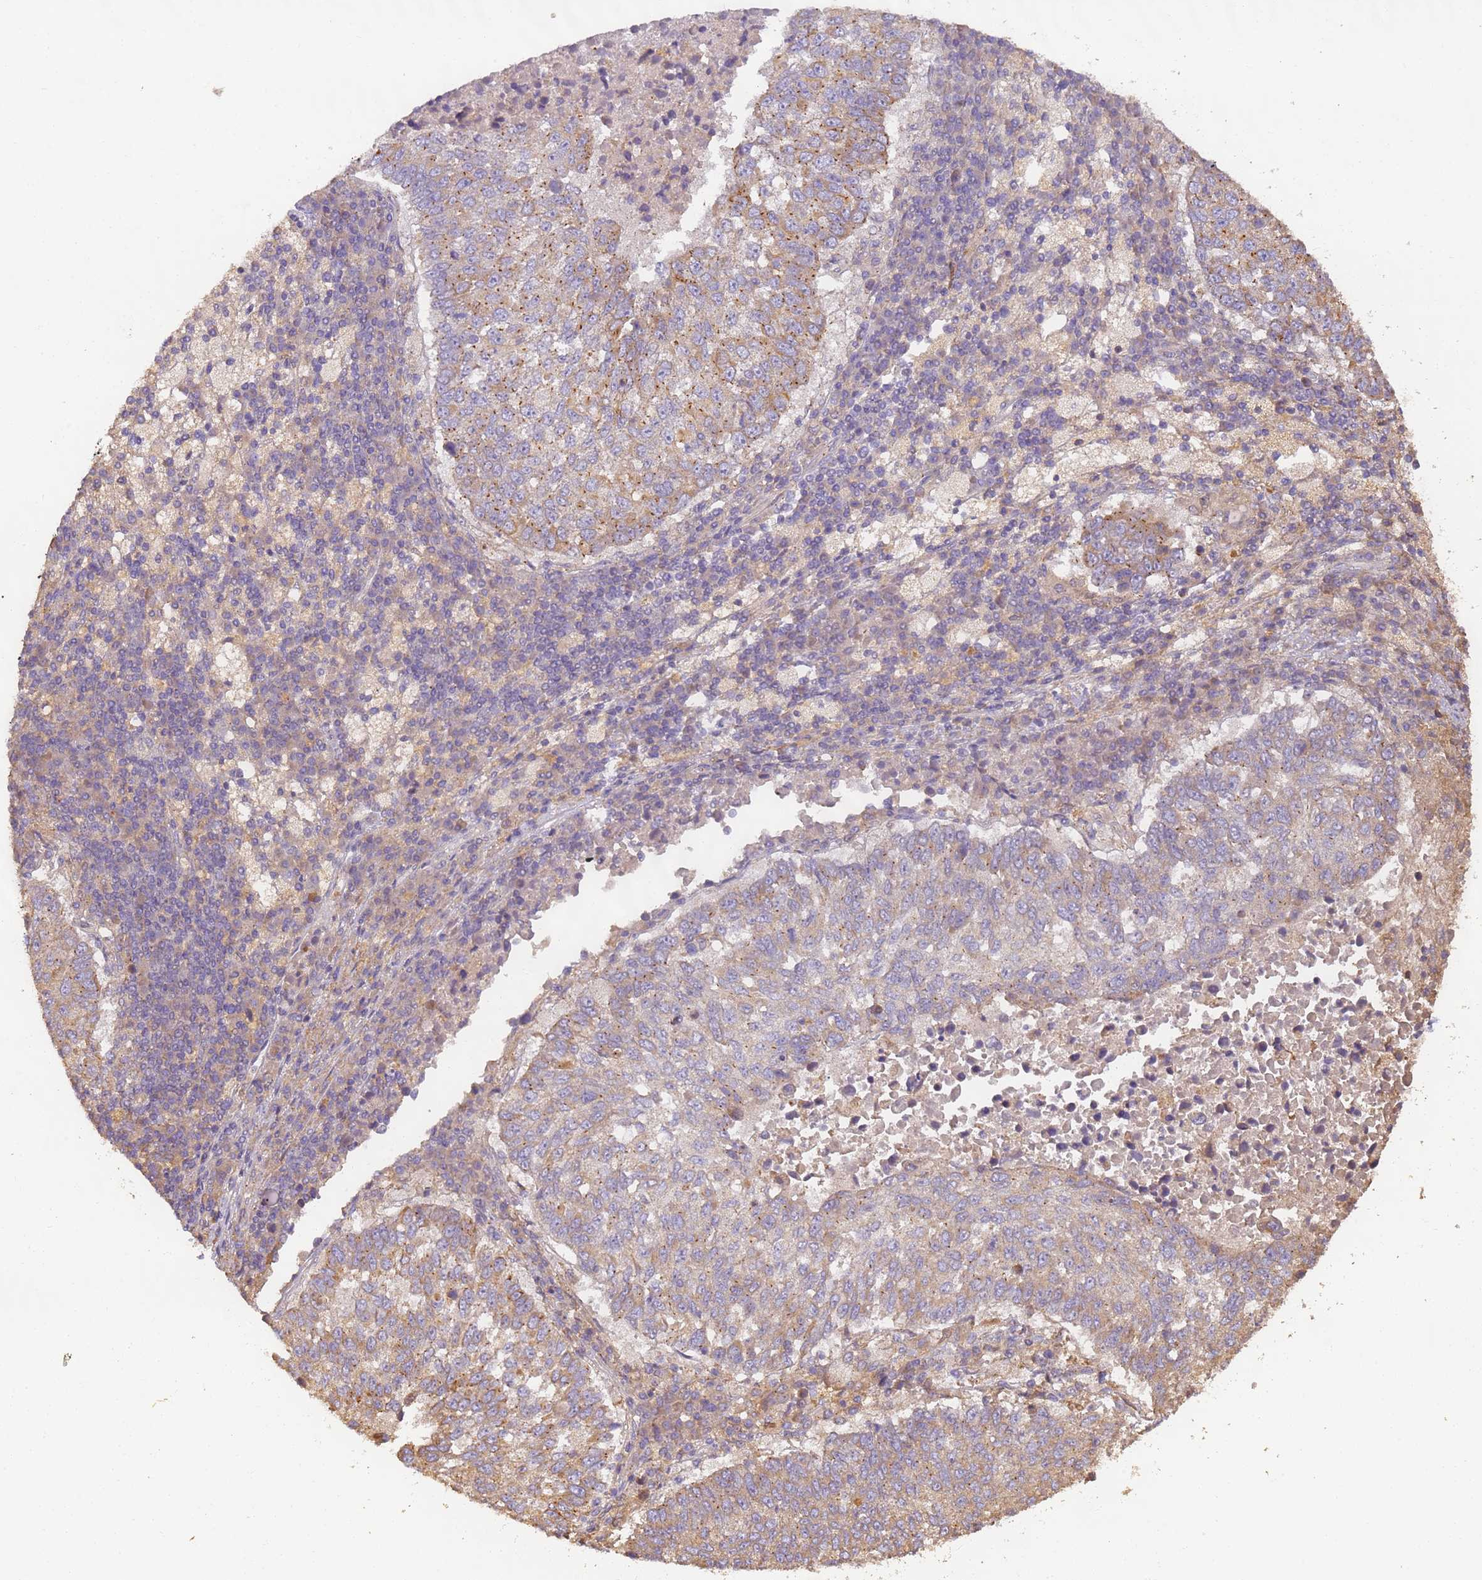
{"staining": {"intensity": "weak", "quantity": "25%-75%", "location": "cytoplasmic/membranous"}, "tissue": "lung cancer", "cell_type": "Tumor cells", "image_type": "cancer", "snomed": [{"axis": "morphology", "description": "Squamous cell carcinoma, NOS"}, {"axis": "topography", "description": "Lung"}], "caption": "Weak cytoplasmic/membranous expression is seen in approximately 25%-75% of tumor cells in lung cancer (squamous cell carcinoma). (Brightfield microscopy of DAB IHC at high magnification).", "gene": "TIGAR", "patient": {"sex": "male", "age": 73}}